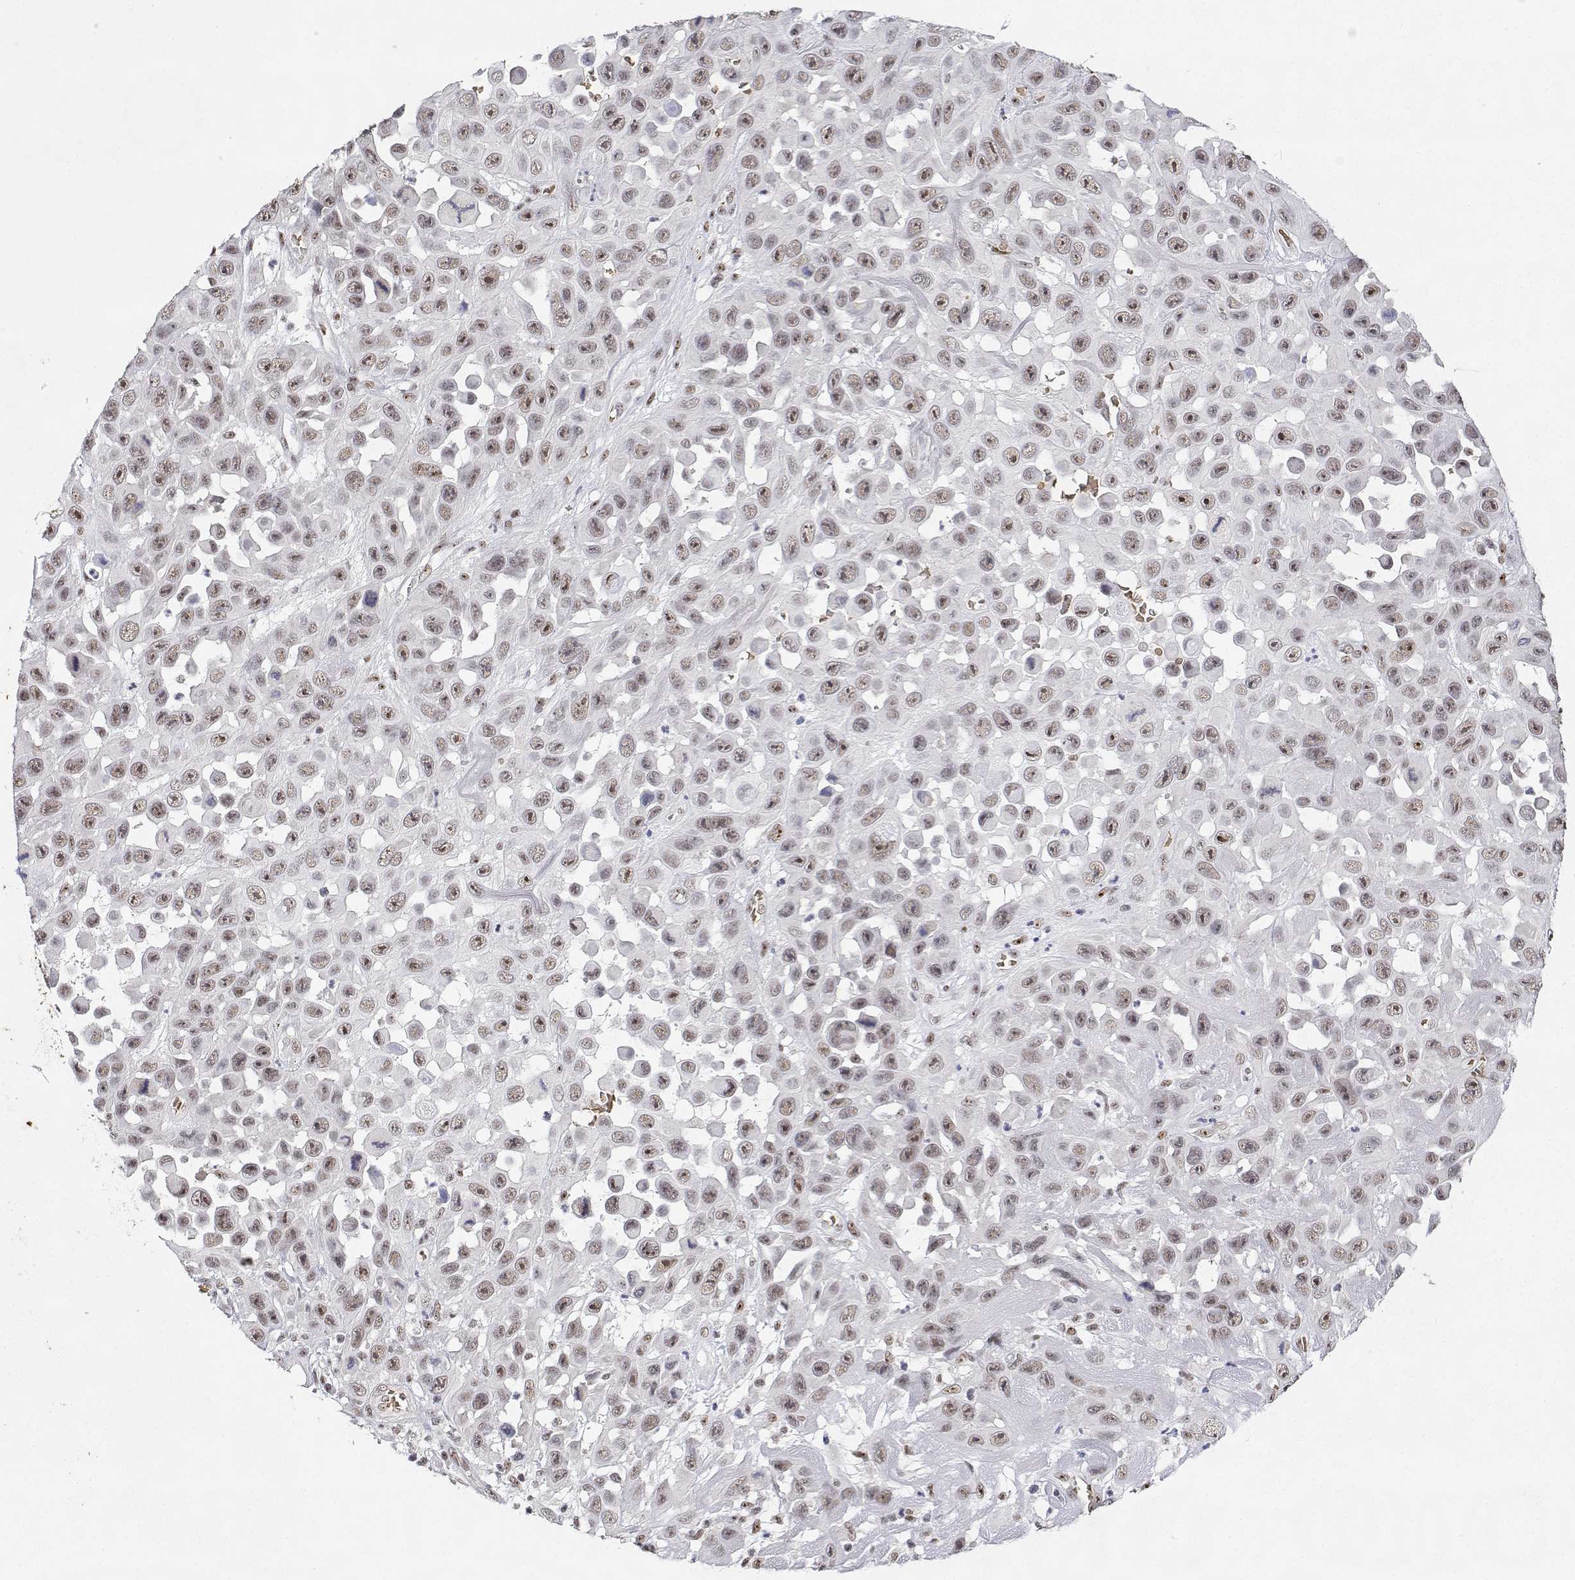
{"staining": {"intensity": "moderate", "quantity": ">75%", "location": "nuclear"}, "tissue": "skin cancer", "cell_type": "Tumor cells", "image_type": "cancer", "snomed": [{"axis": "morphology", "description": "Squamous cell carcinoma, NOS"}, {"axis": "topography", "description": "Skin"}], "caption": "Skin squamous cell carcinoma stained for a protein (brown) shows moderate nuclear positive positivity in about >75% of tumor cells.", "gene": "ADAR", "patient": {"sex": "male", "age": 81}}